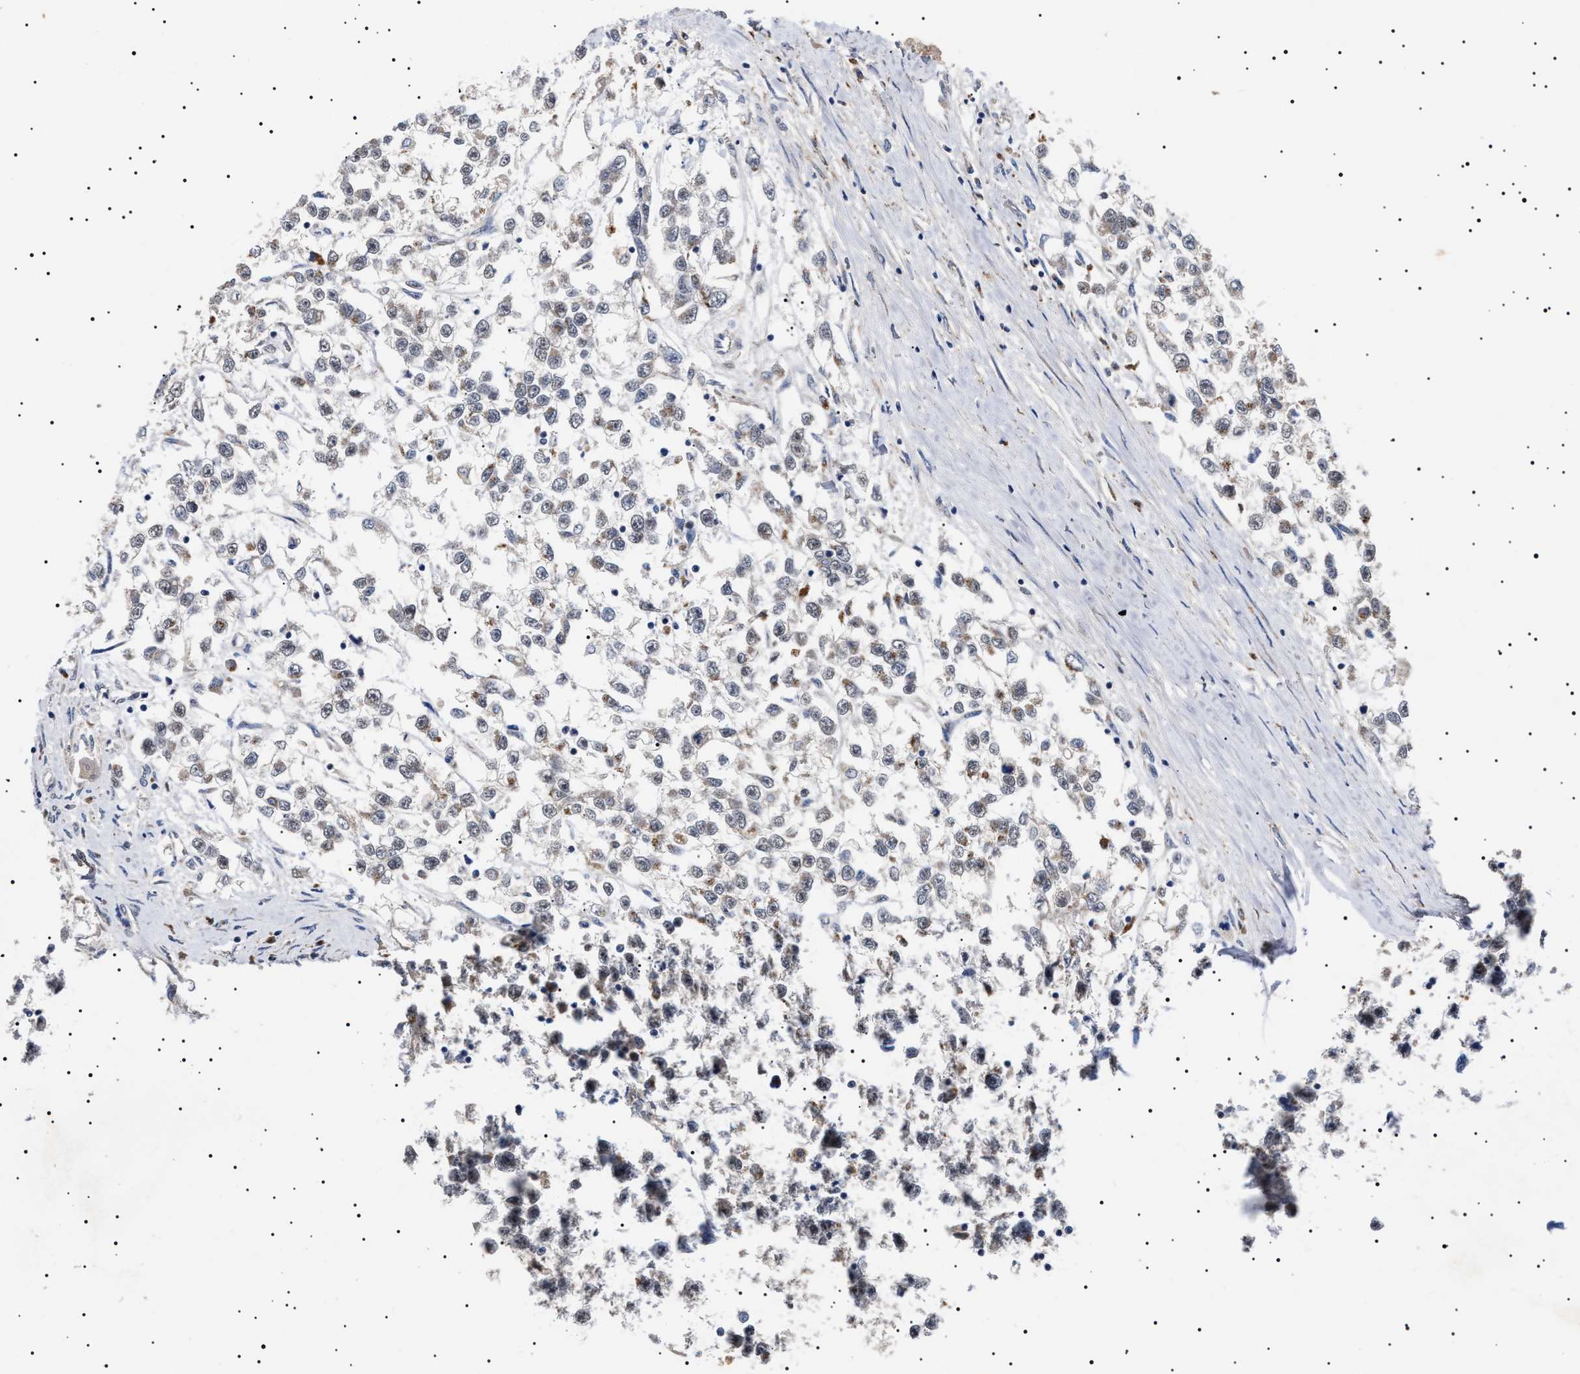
{"staining": {"intensity": "negative", "quantity": "none", "location": "none"}, "tissue": "testis cancer", "cell_type": "Tumor cells", "image_type": "cancer", "snomed": [{"axis": "morphology", "description": "Seminoma, NOS"}, {"axis": "morphology", "description": "Carcinoma, Embryonal, NOS"}, {"axis": "topography", "description": "Testis"}], "caption": "Tumor cells are negative for protein expression in human testis seminoma. Brightfield microscopy of immunohistochemistry (IHC) stained with DAB (brown) and hematoxylin (blue), captured at high magnification.", "gene": "RAB34", "patient": {"sex": "male", "age": 51}}